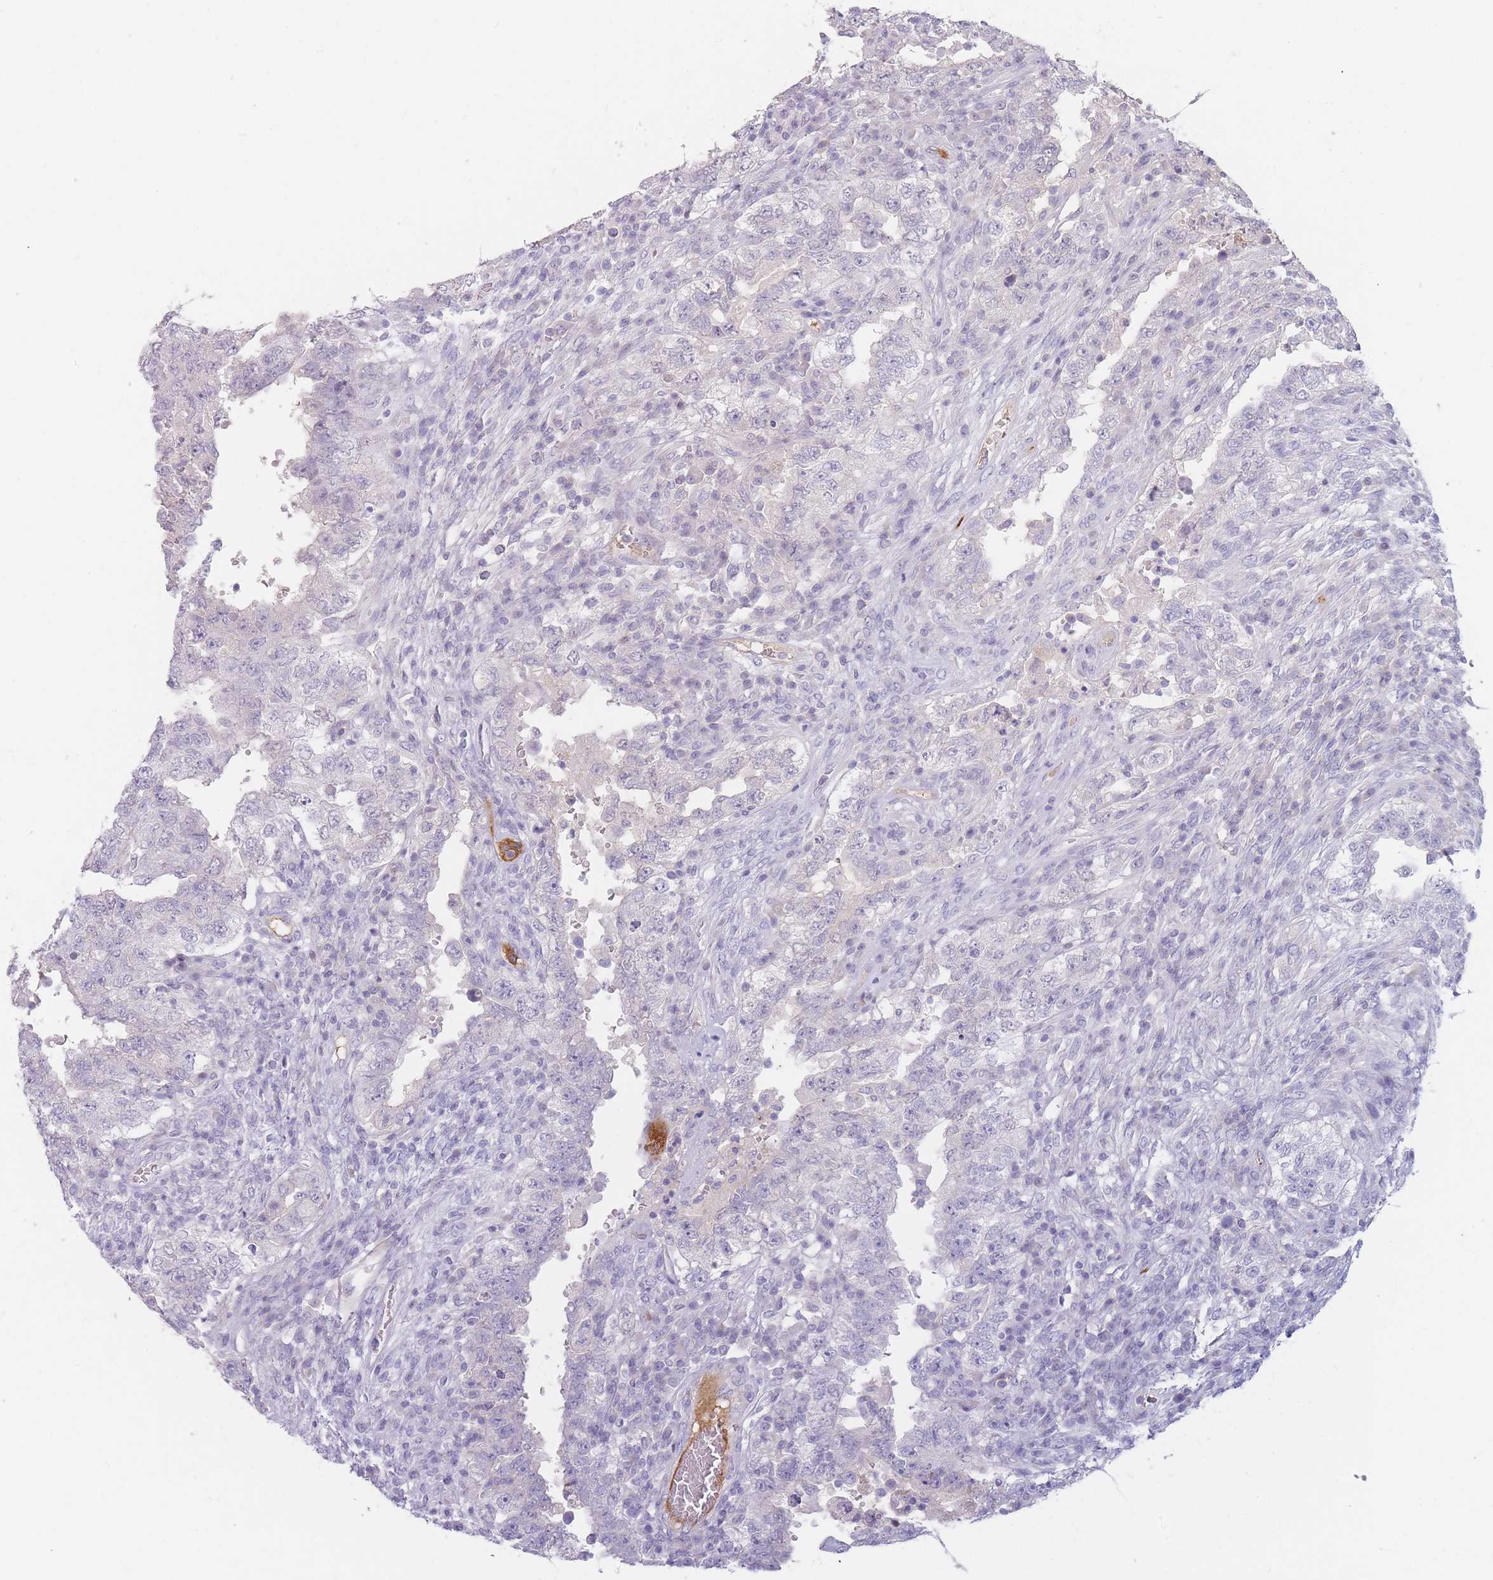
{"staining": {"intensity": "negative", "quantity": "none", "location": "none"}, "tissue": "testis cancer", "cell_type": "Tumor cells", "image_type": "cancer", "snomed": [{"axis": "morphology", "description": "Carcinoma, Embryonal, NOS"}, {"axis": "topography", "description": "Testis"}], "caption": "Immunohistochemical staining of testis cancer (embryonal carcinoma) displays no significant staining in tumor cells. The staining was performed using DAB (3,3'-diaminobenzidine) to visualize the protein expression in brown, while the nuclei were stained in blue with hematoxylin (Magnification: 20x).", "gene": "PRG4", "patient": {"sex": "male", "age": 26}}